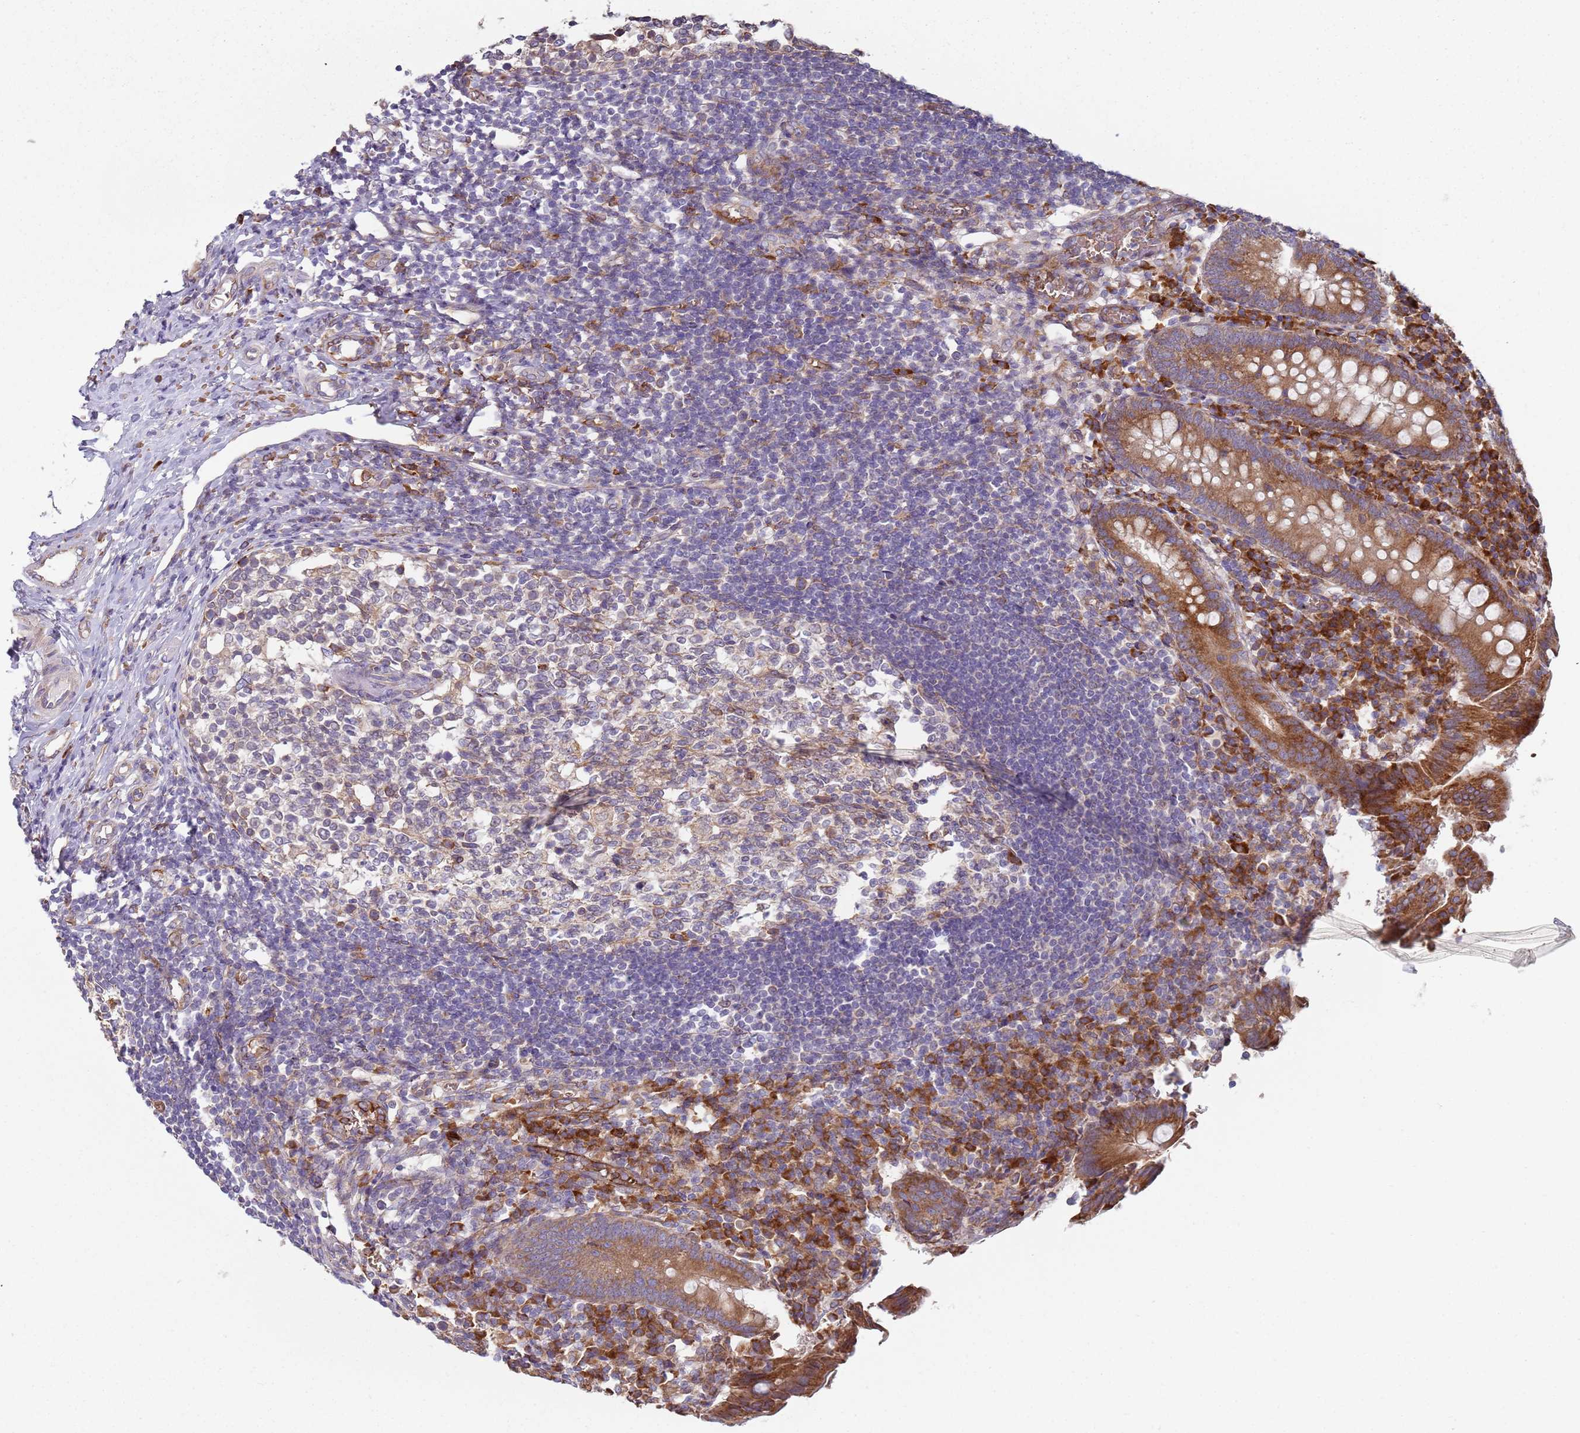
{"staining": {"intensity": "moderate", "quantity": ">75%", "location": "cytoplasmic/membranous"}, "tissue": "appendix", "cell_type": "Glandular cells", "image_type": "normal", "snomed": [{"axis": "morphology", "description": "Normal tissue, NOS"}, {"axis": "topography", "description": "Appendix"}], "caption": "Glandular cells show medium levels of moderate cytoplasmic/membranous staining in approximately >75% of cells in unremarkable human appendix.", "gene": "SPATA2", "patient": {"sex": "female", "age": 17}}